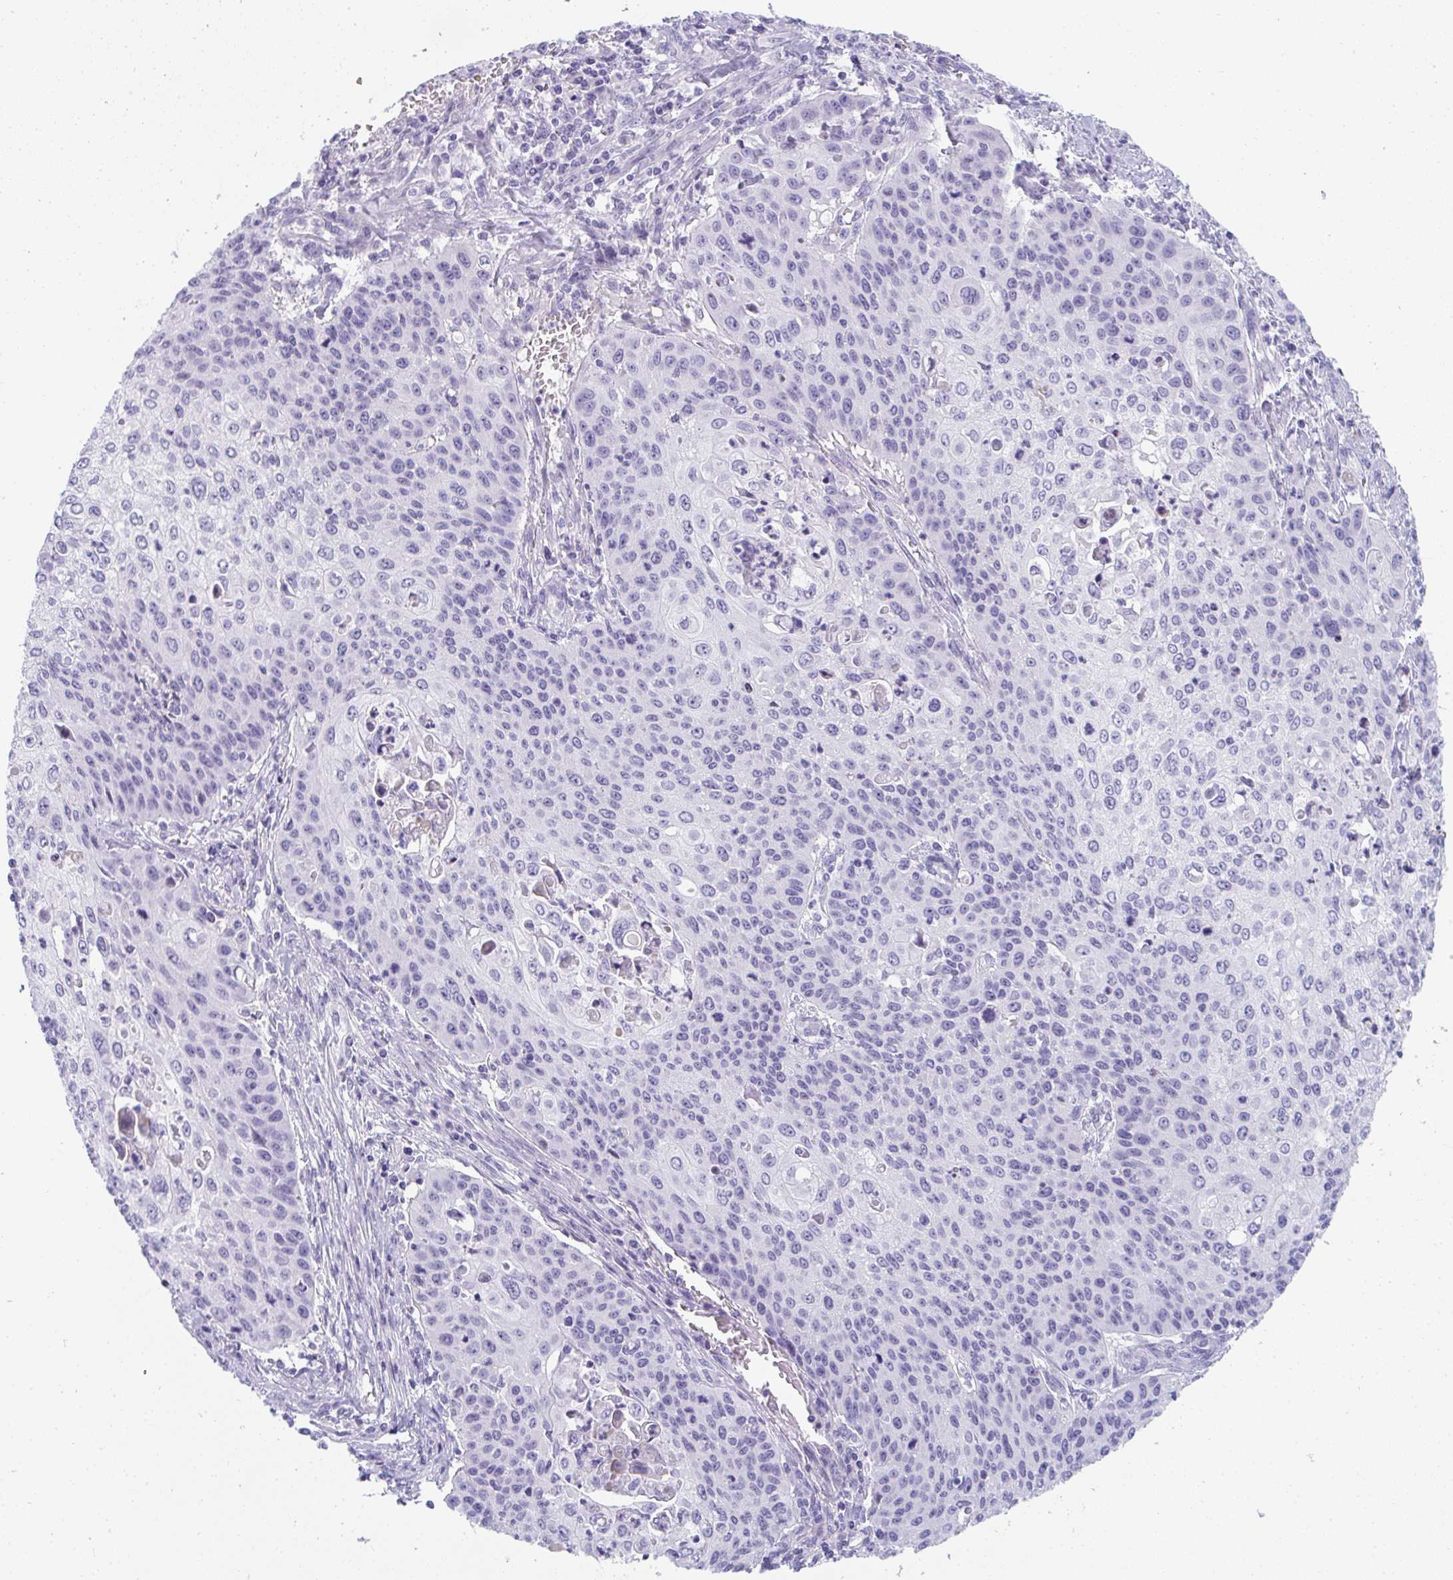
{"staining": {"intensity": "negative", "quantity": "none", "location": "none"}, "tissue": "cervical cancer", "cell_type": "Tumor cells", "image_type": "cancer", "snomed": [{"axis": "morphology", "description": "Squamous cell carcinoma, NOS"}, {"axis": "topography", "description": "Cervix"}], "caption": "Immunohistochemistry of cervical cancer (squamous cell carcinoma) exhibits no staining in tumor cells.", "gene": "TTC30B", "patient": {"sex": "female", "age": 65}}